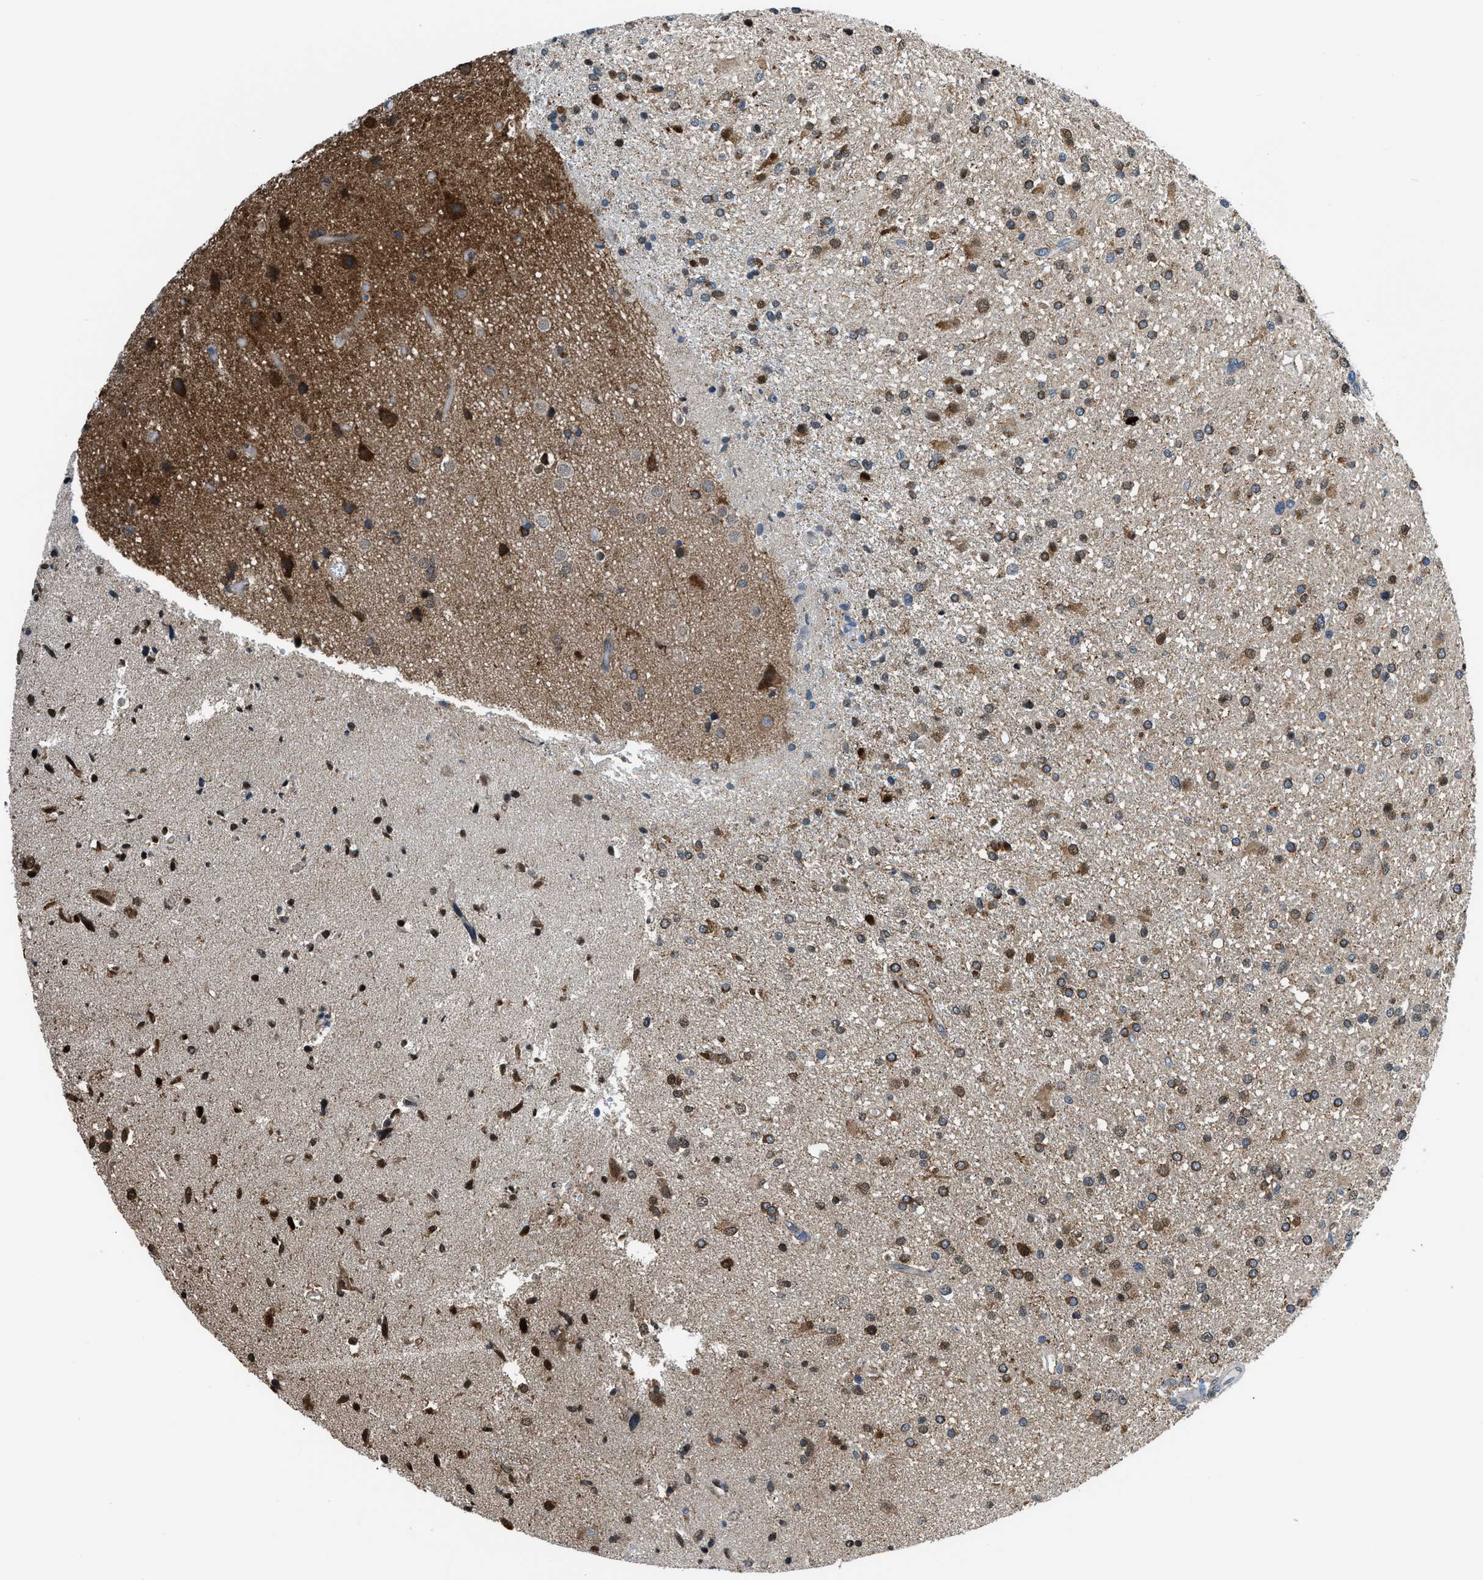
{"staining": {"intensity": "strong", "quantity": "<25%", "location": "cytoplasmic/membranous,nuclear"}, "tissue": "glioma", "cell_type": "Tumor cells", "image_type": "cancer", "snomed": [{"axis": "morphology", "description": "Glioma, malignant, High grade"}, {"axis": "topography", "description": "Brain"}], "caption": "Immunohistochemical staining of glioma shows strong cytoplasmic/membranous and nuclear protein staining in approximately <25% of tumor cells.", "gene": "YWHAE", "patient": {"sex": "male", "age": 33}}